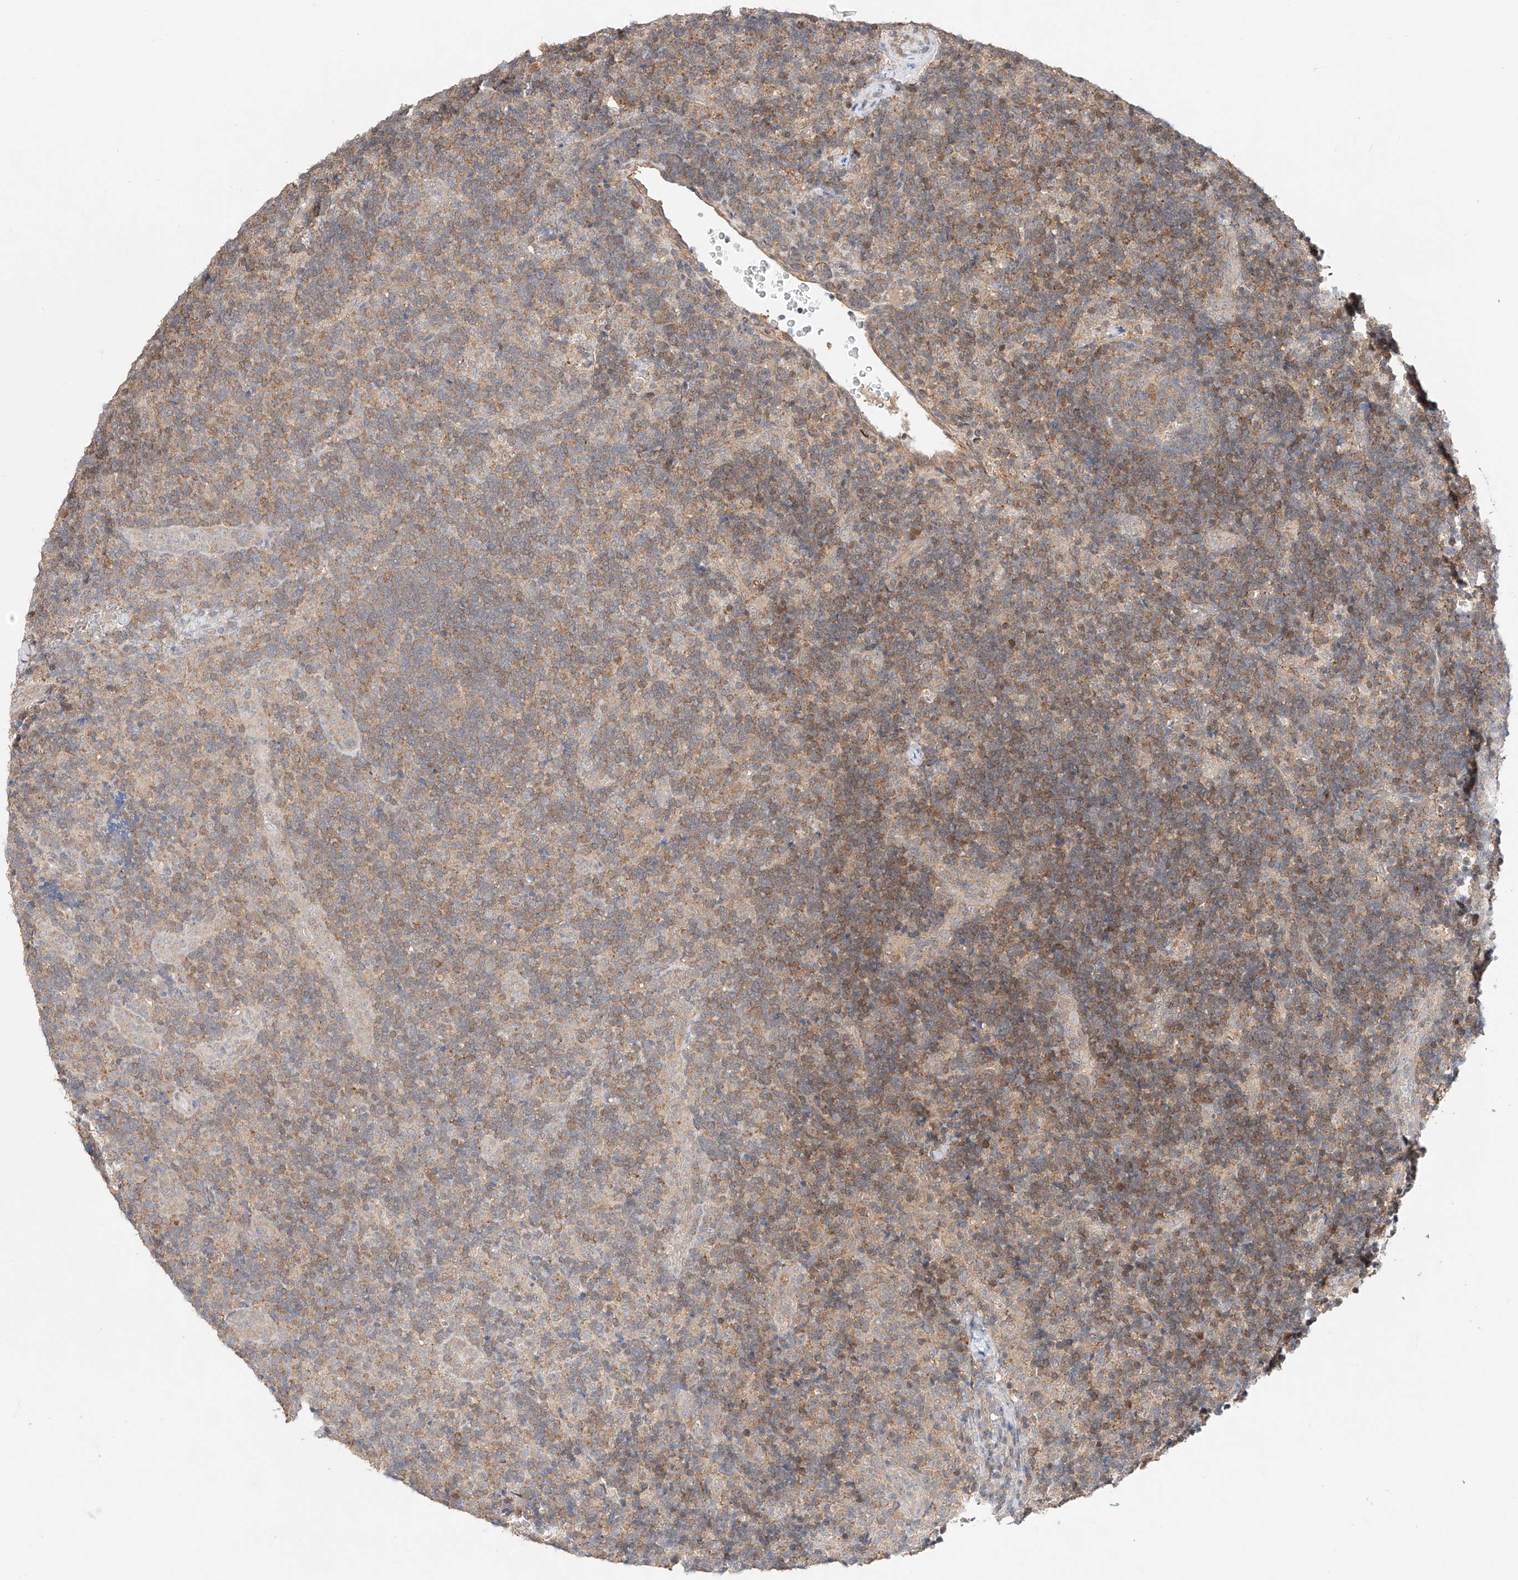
{"staining": {"intensity": "weak", "quantity": "25%-75%", "location": "cytoplasmic/membranous"}, "tissue": "lymph node", "cell_type": "Germinal center cells", "image_type": "normal", "snomed": [{"axis": "morphology", "description": "Normal tissue, NOS"}, {"axis": "topography", "description": "Lymph node"}], "caption": "The histopathology image demonstrates staining of normal lymph node, revealing weak cytoplasmic/membranous protein staining (brown color) within germinal center cells.", "gene": "TSR2", "patient": {"sex": "female", "age": 22}}